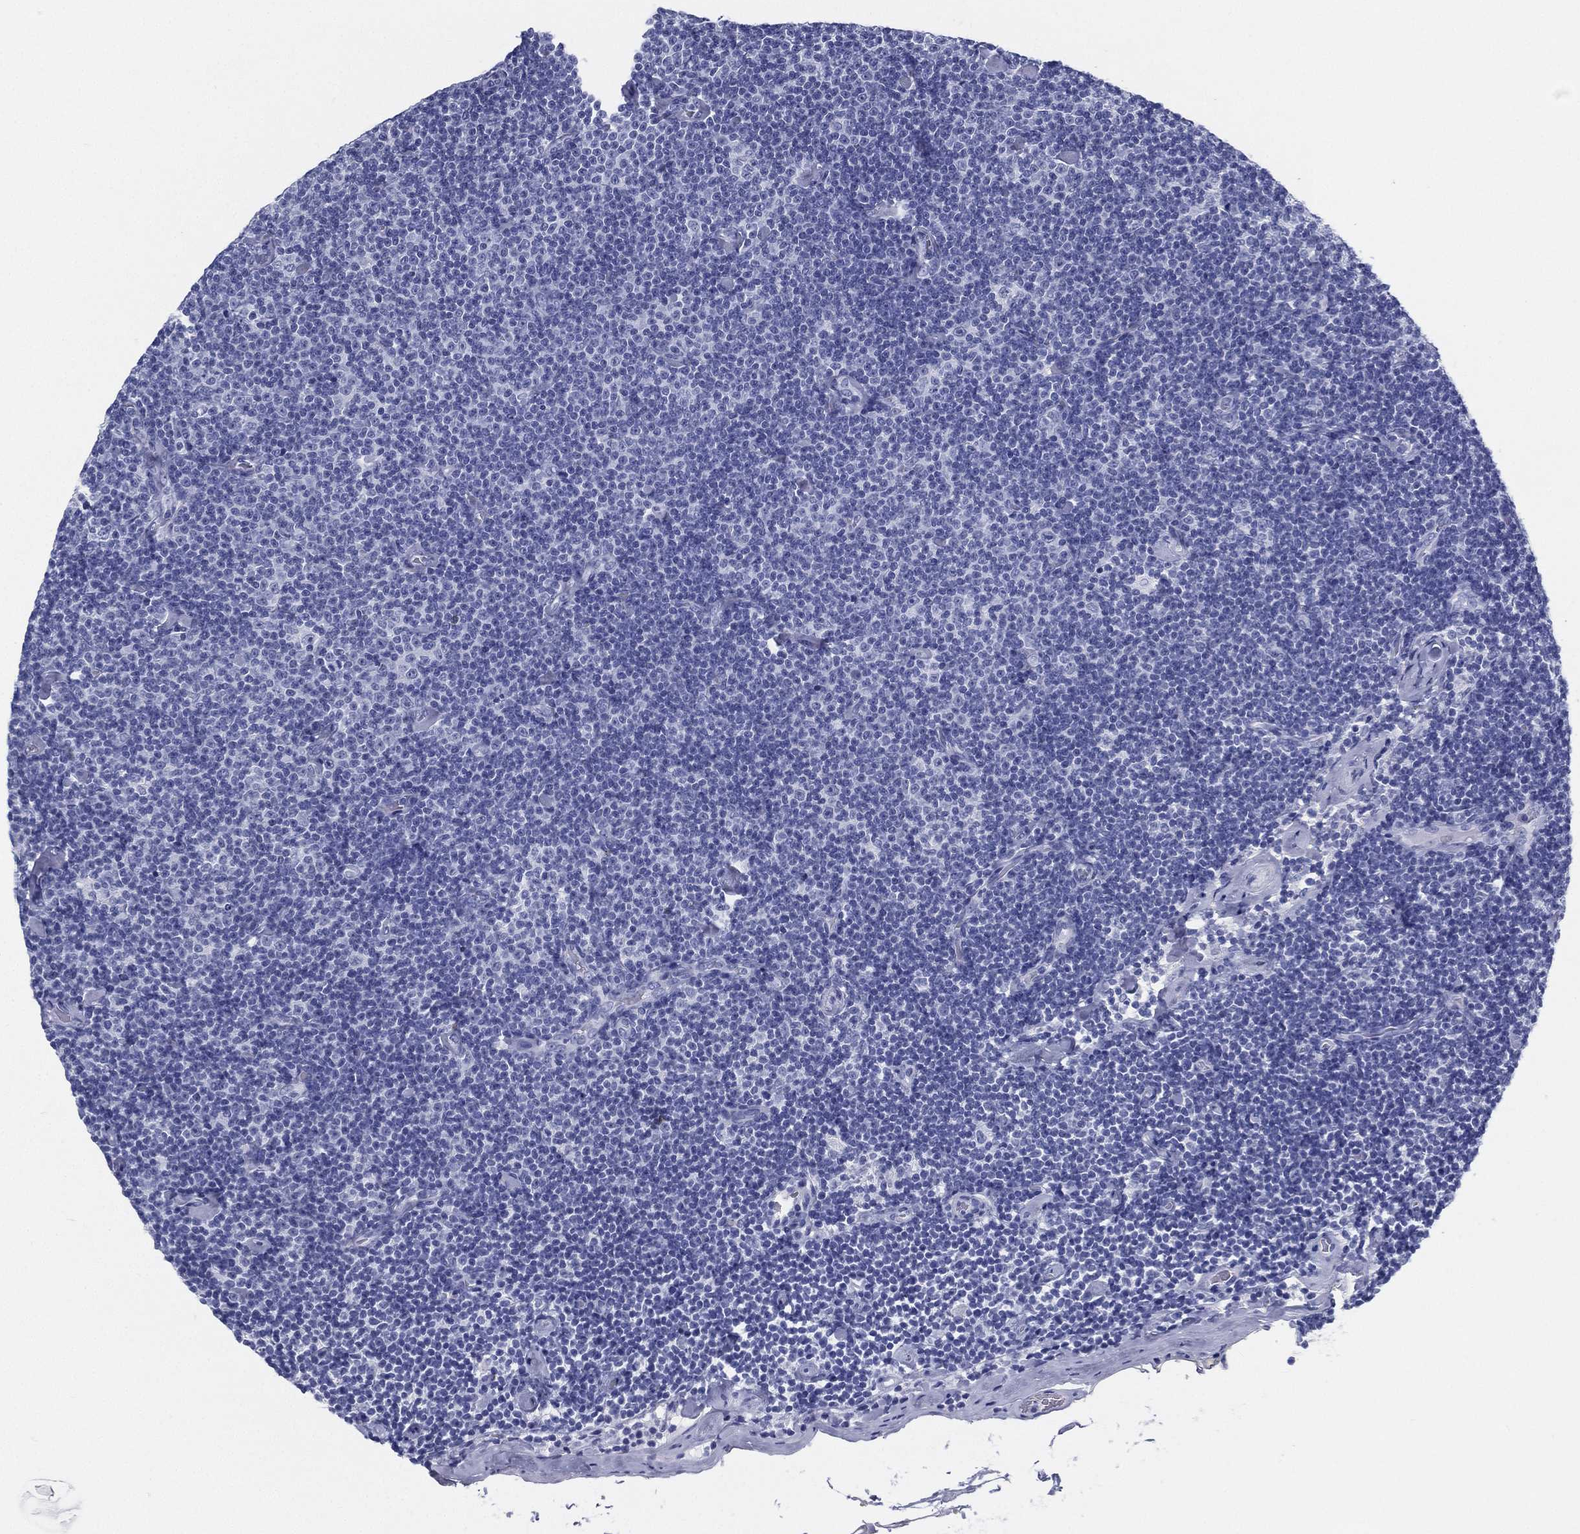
{"staining": {"intensity": "negative", "quantity": "none", "location": "none"}, "tissue": "lymphoma", "cell_type": "Tumor cells", "image_type": "cancer", "snomed": [{"axis": "morphology", "description": "Malignant lymphoma, non-Hodgkin's type, Low grade"}, {"axis": "topography", "description": "Lymph node"}], "caption": "This photomicrograph is of malignant lymphoma, non-Hodgkin's type (low-grade) stained with IHC to label a protein in brown with the nuclei are counter-stained blue. There is no expression in tumor cells.", "gene": "ATP1B2", "patient": {"sex": "male", "age": 81}}